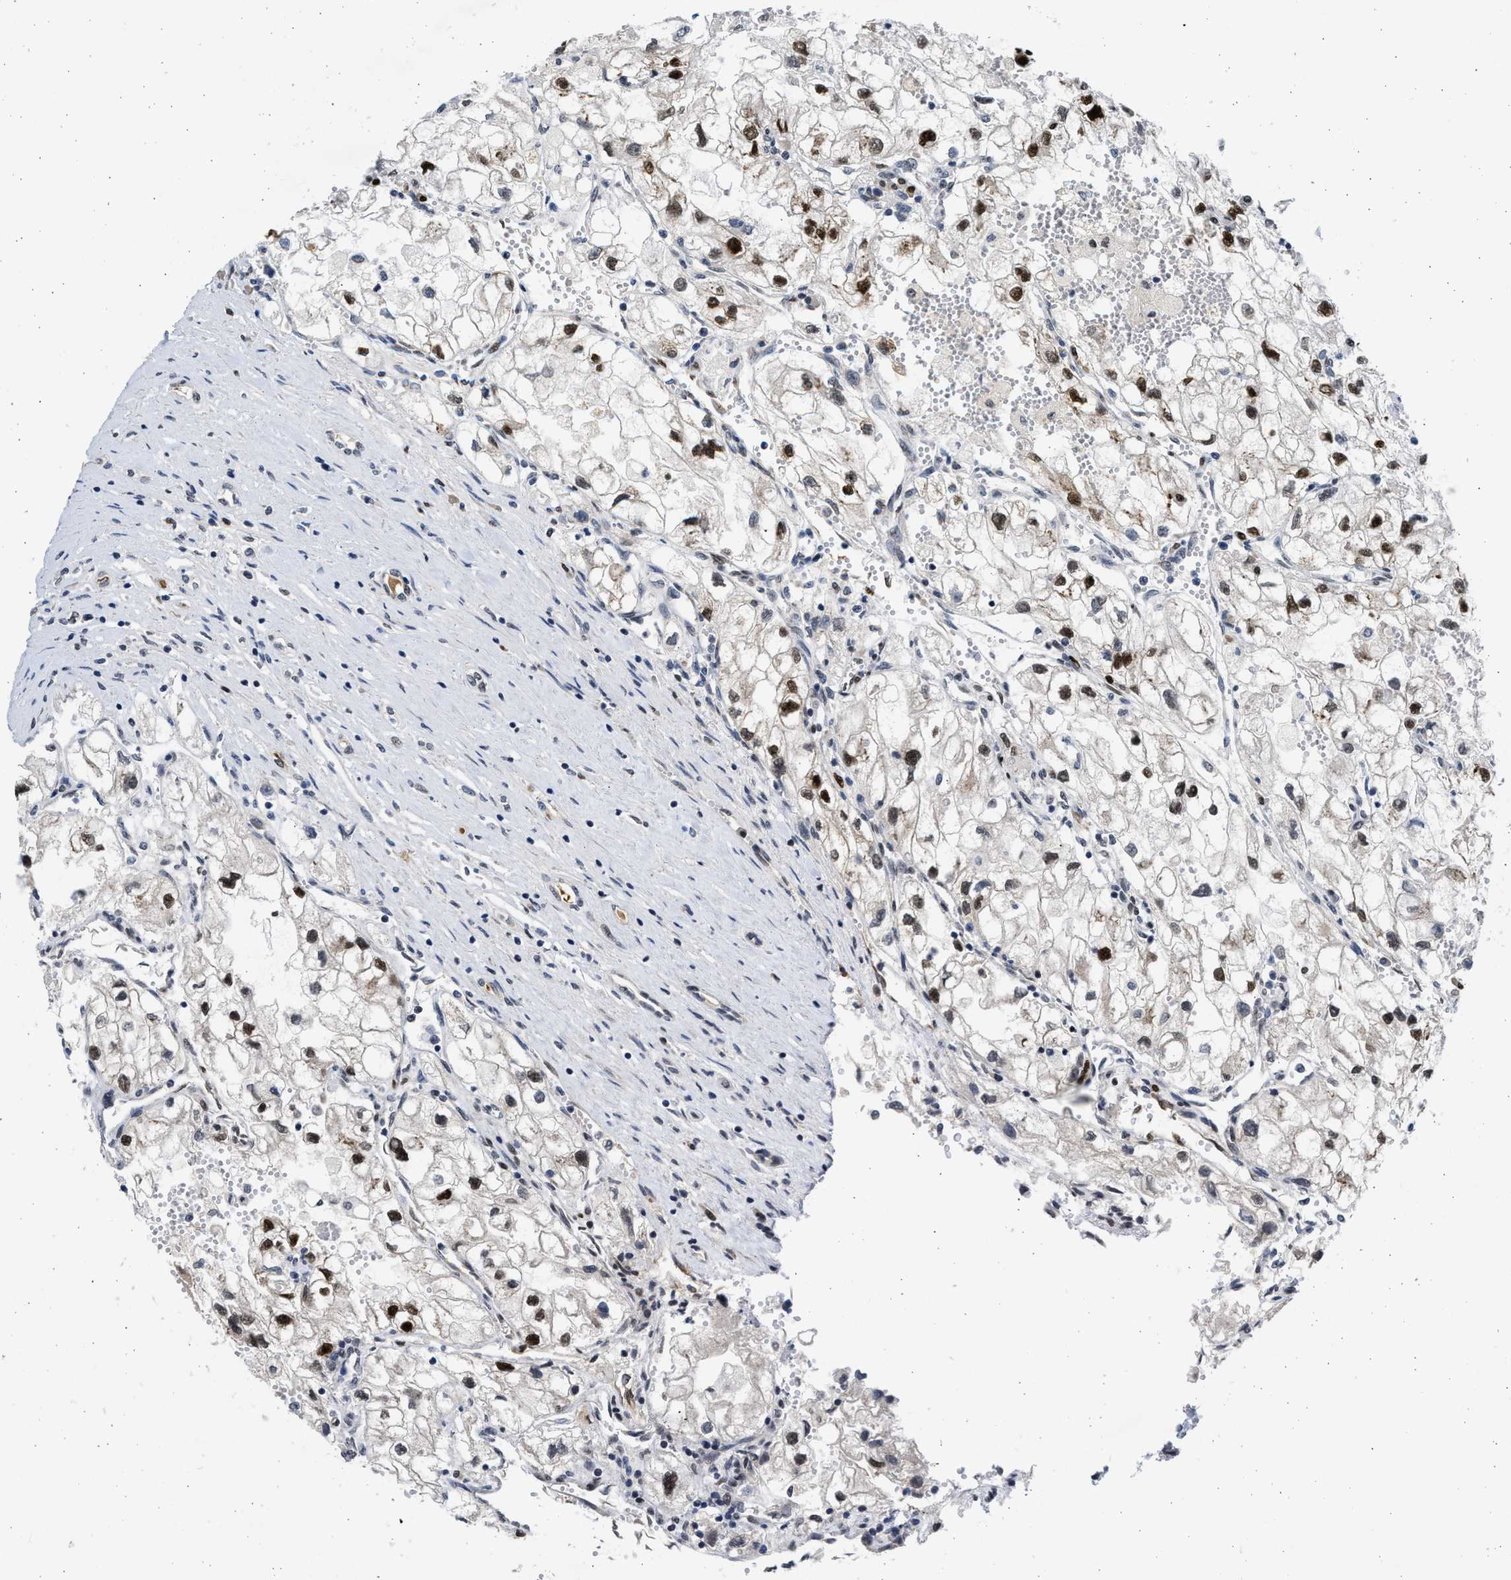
{"staining": {"intensity": "strong", "quantity": "25%-75%", "location": "nuclear"}, "tissue": "renal cancer", "cell_type": "Tumor cells", "image_type": "cancer", "snomed": [{"axis": "morphology", "description": "Adenocarcinoma, NOS"}, {"axis": "topography", "description": "Kidney"}], "caption": "Renal adenocarcinoma tissue shows strong nuclear positivity in approximately 25%-75% of tumor cells, visualized by immunohistochemistry.", "gene": "HMGN3", "patient": {"sex": "female", "age": 70}}